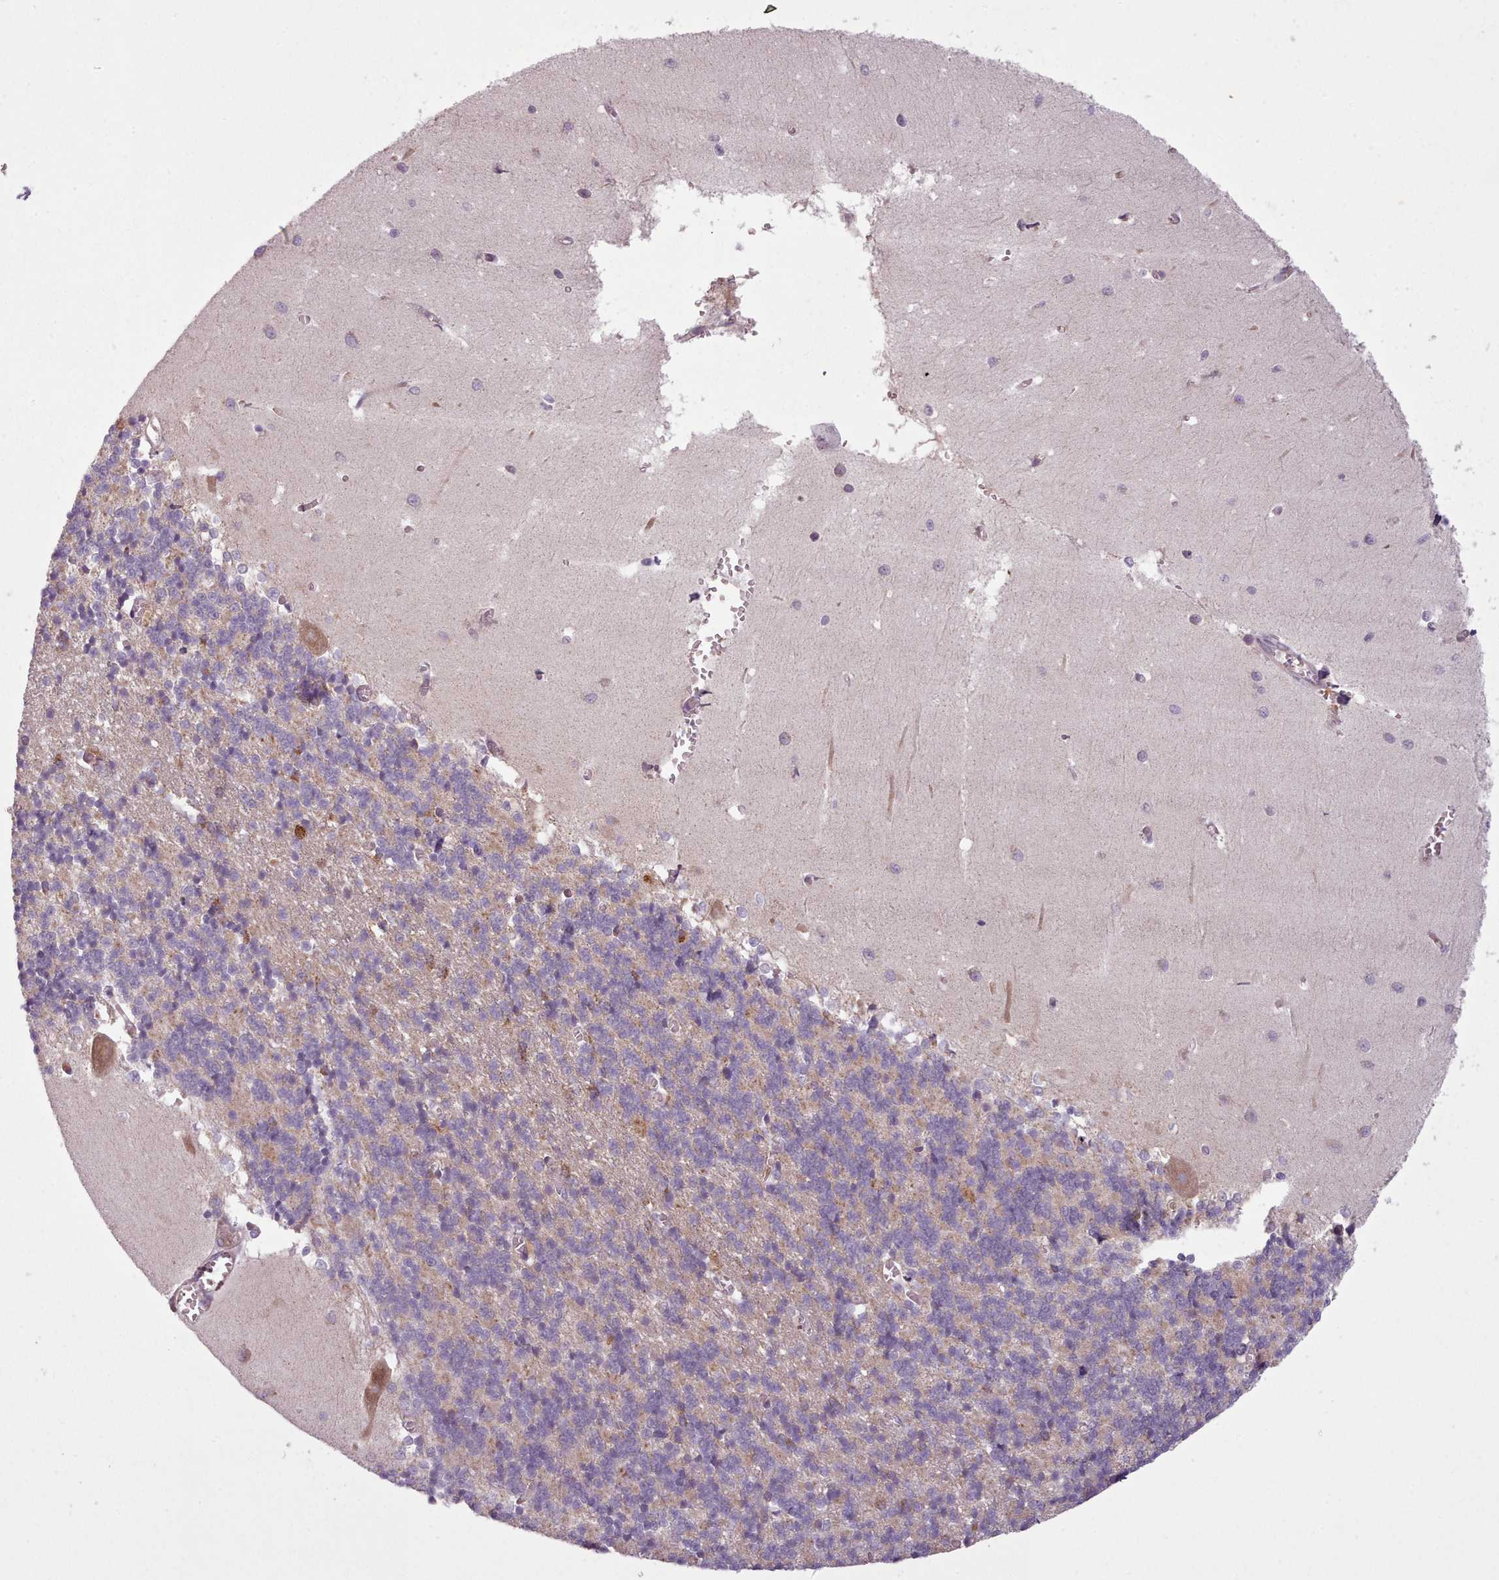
{"staining": {"intensity": "weak", "quantity": "<25%", "location": "cytoplasmic/membranous"}, "tissue": "cerebellum", "cell_type": "Cells in granular layer", "image_type": "normal", "snomed": [{"axis": "morphology", "description": "Normal tissue, NOS"}, {"axis": "topography", "description": "Cerebellum"}], "caption": "IHC histopathology image of normal cerebellum stained for a protein (brown), which demonstrates no expression in cells in granular layer. (DAB (3,3'-diaminobenzidine) IHC with hematoxylin counter stain).", "gene": "LAPTM5", "patient": {"sex": "male", "age": 37}}